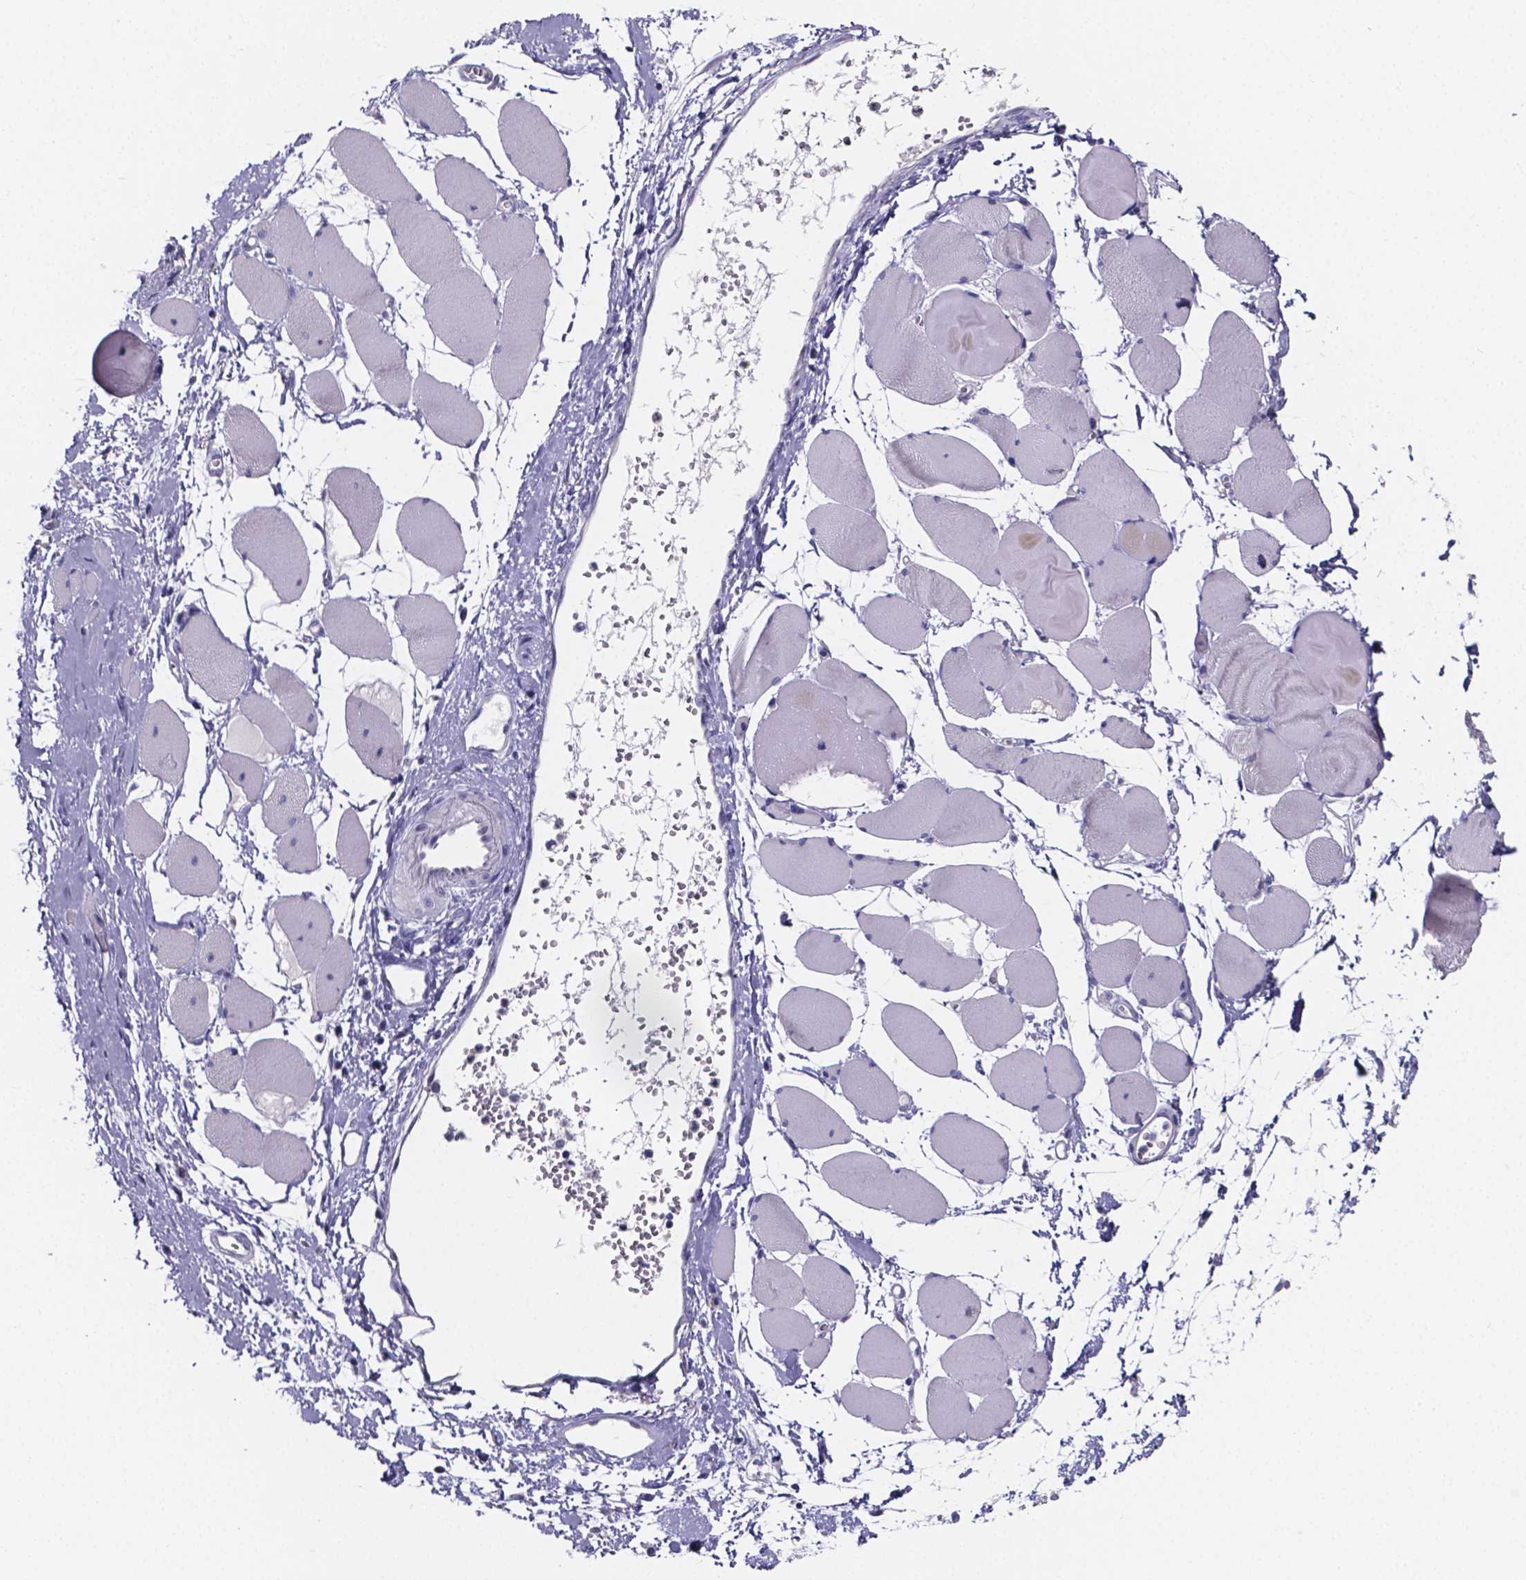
{"staining": {"intensity": "negative", "quantity": "none", "location": "none"}, "tissue": "skeletal muscle", "cell_type": "Myocytes", "image_type": "normal", "snomed": [{"axis": "morphology", "description": "Normal tissue, NOS"}, {"axis": "topography", "description": "Skeletal muscle"}], "caption": "DAB (3,3'-diaminobenzidine) immunohistochemical staining of normal human skeletal muscle exhibits no significant positivity in myocytes. The staining is performed using DAB (3,3'-diaminobenzidine) brown chromogen with nuclei counter-stained in using hematoxylin.", "gene": "IZUMO1", "patient": {"sex": "female", "age": 75}}